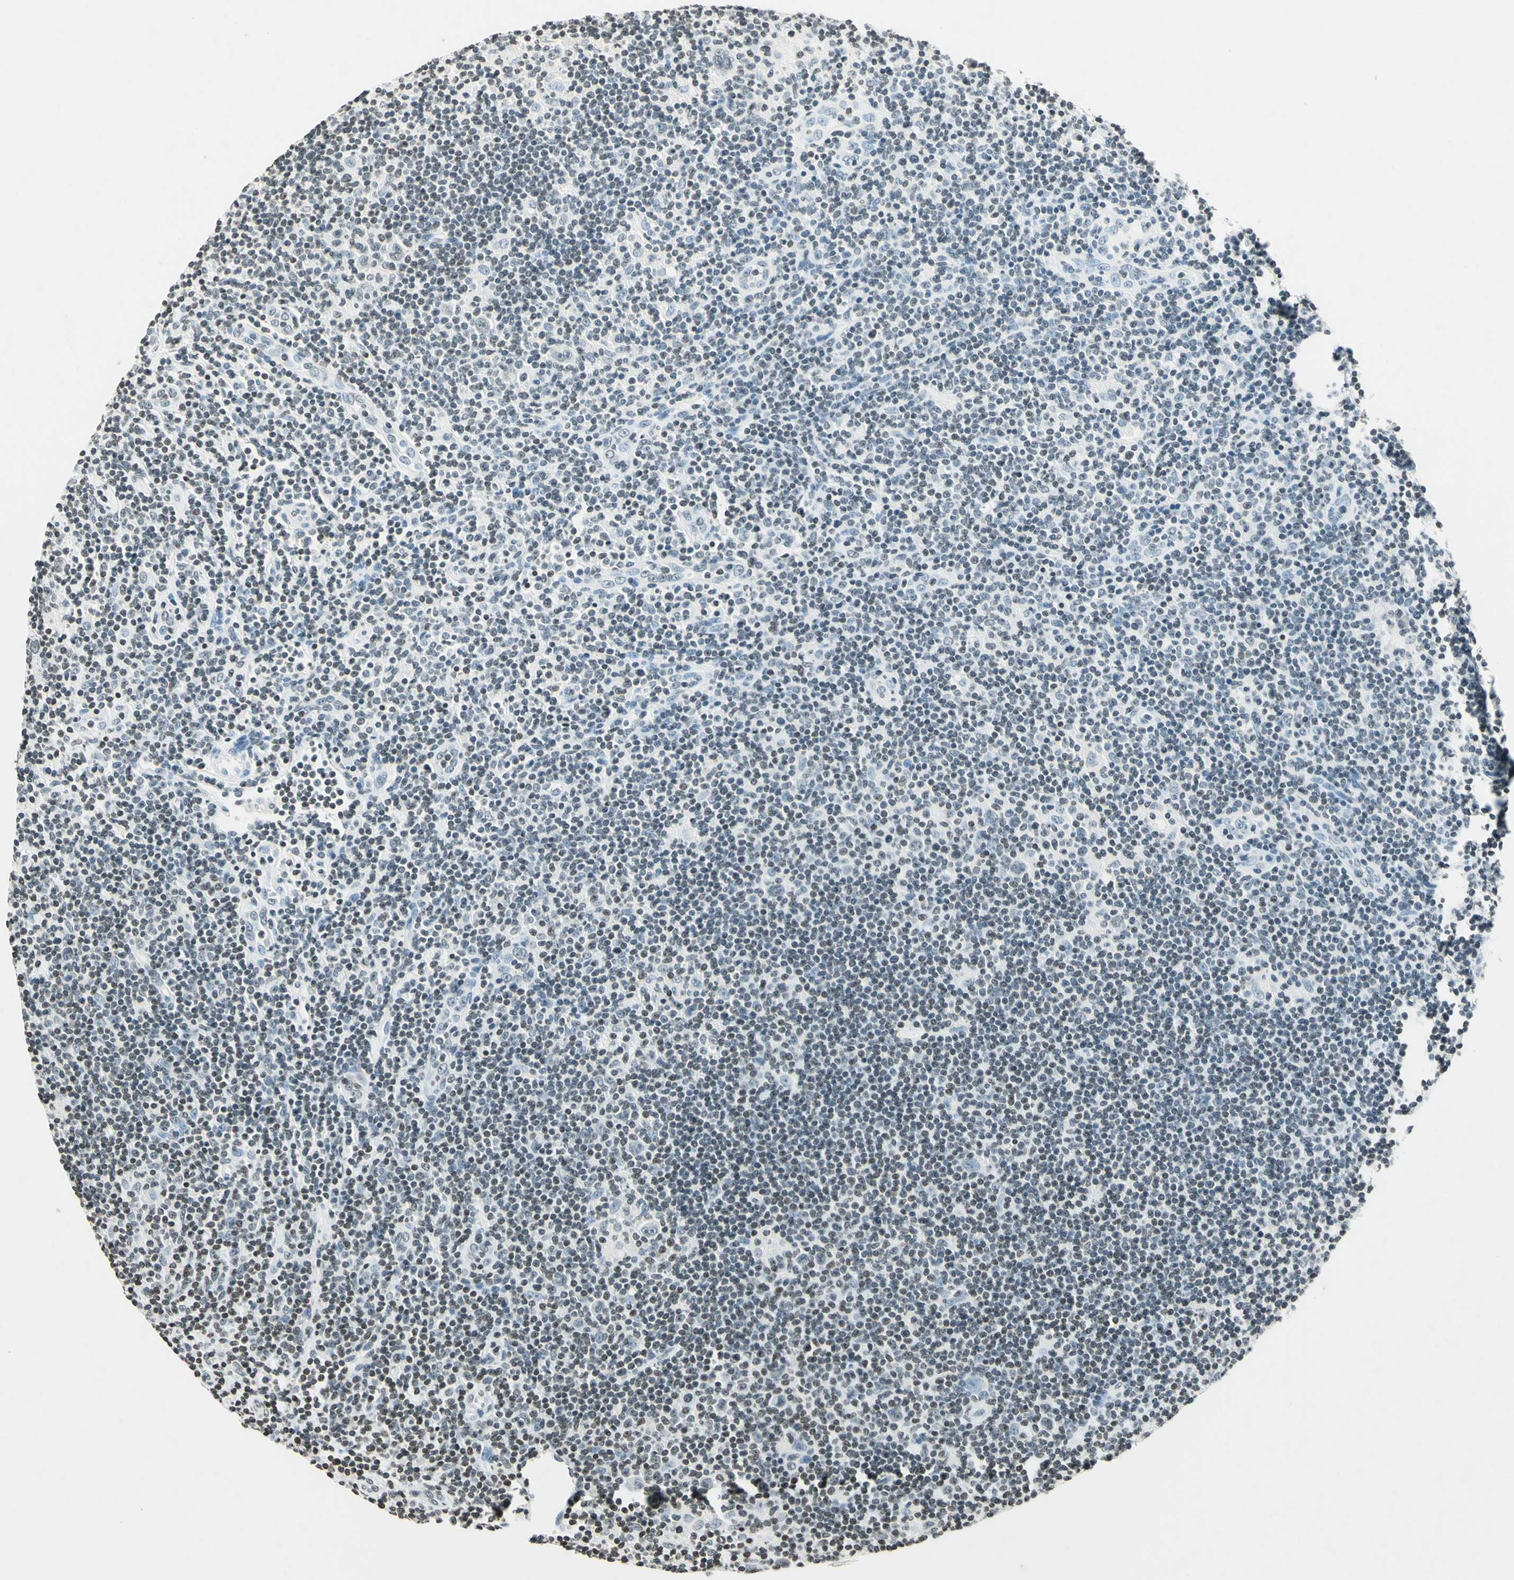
{"staining": {"intensity": "weak", "quantity": "<25%", "location": "nuclear"}, "tissue": "lymphoma", "cell_type": "Tumor cells", "image_type": "cancer", "snomed": [{"axis": "morphology", "description": "Hodgkin's disease, NOS"}, {"axis": "topography", "description": "Lymph node"}], "caption": "Protein analysis of Hodgkin's disease exhibits no significant positivity in tumor cells.", "gene": "MSH2", "patient": {"sex": "female", "age": 57}}